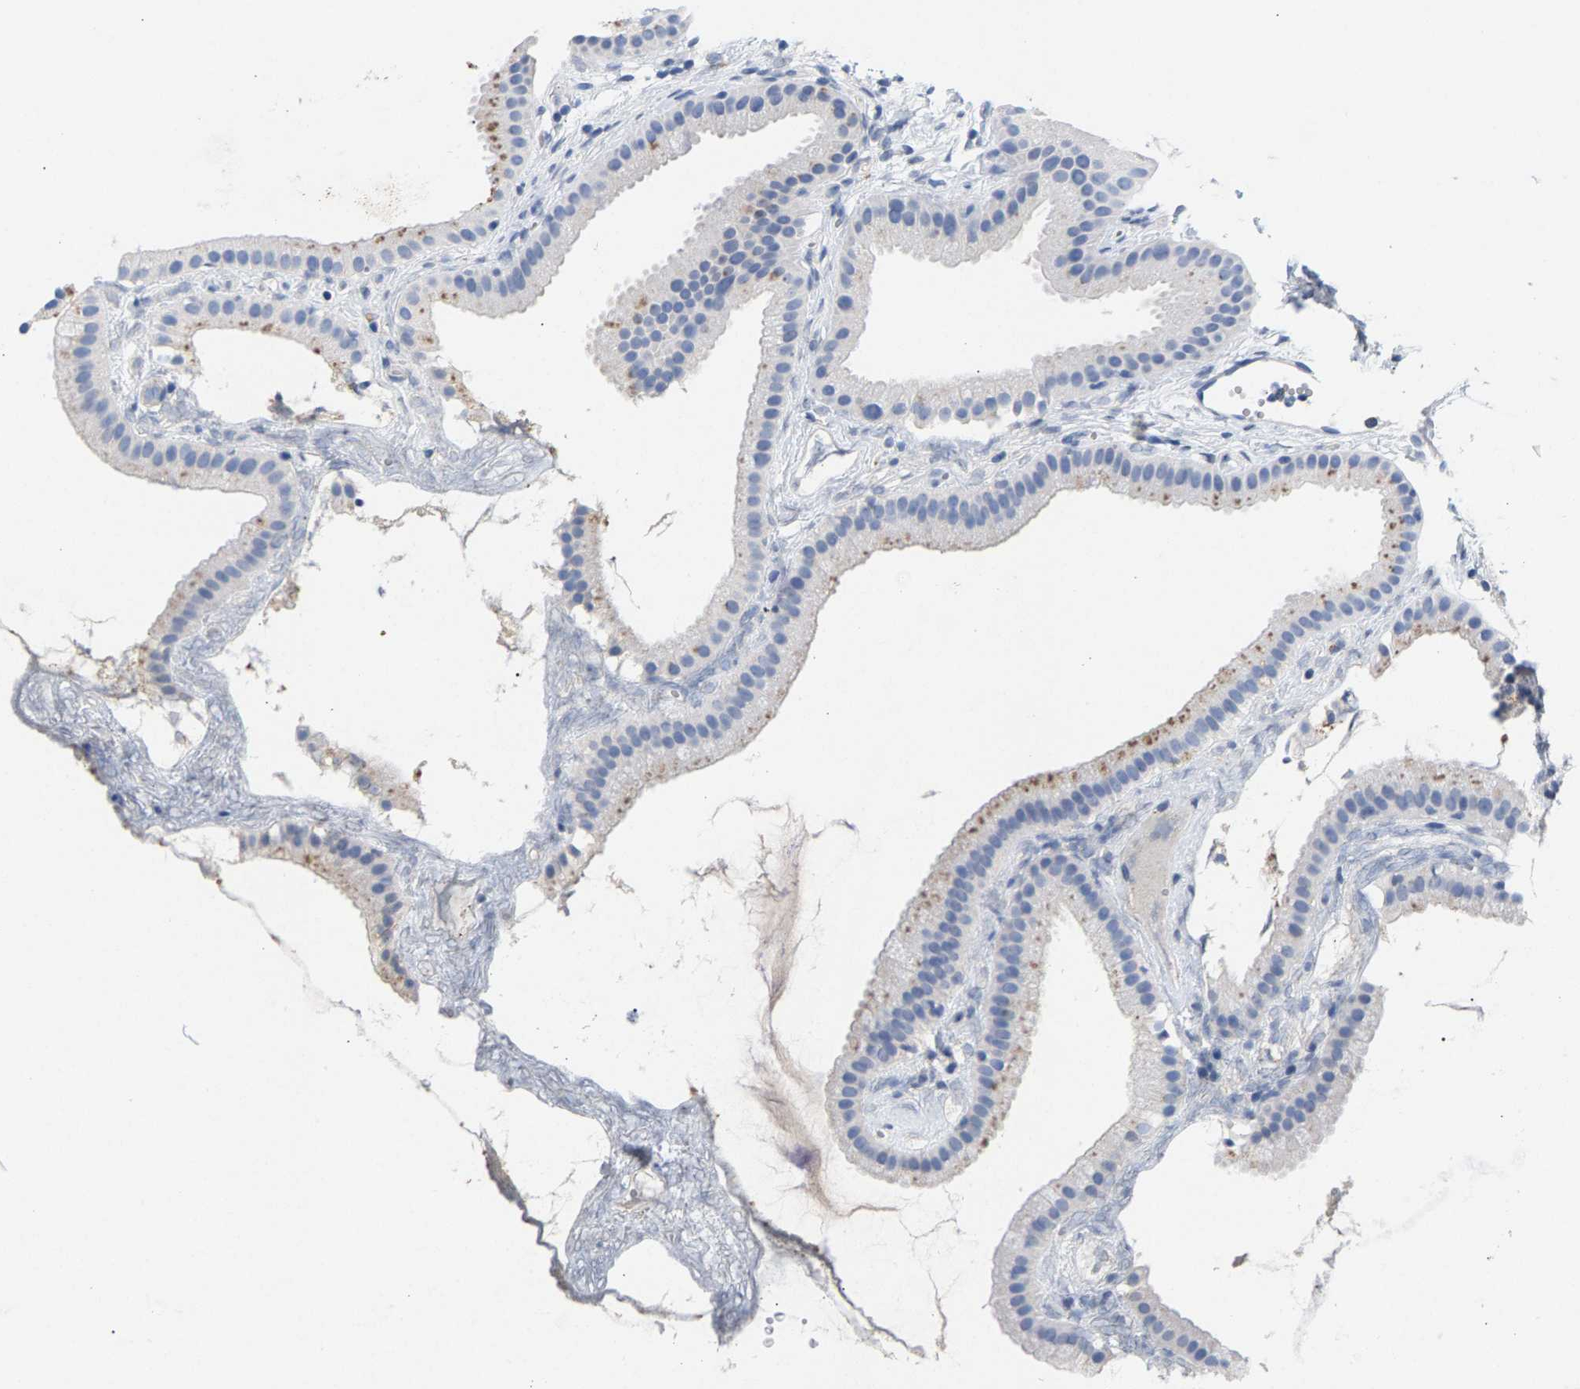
{"staining": {"intensity": "moderate", "quantity": "<25%", "location": "cytoplasmic/membranous"}, "tissue": "gallbladder", "cell_type": "Glandular cells", "image_type": "normal", "snomed": [{"axis": "morphology", "description": "Normal tissue, NOS"}, {"axis": "topography", "description": "Gallbladder"}], "caption": "Protein expression analysis of normal gallbladder displays moderate cytoplasmic/membranous positivity in about <25% of glandular cells.", "gene": "APOH", "patient": {"sex": "female", "age": 64}}